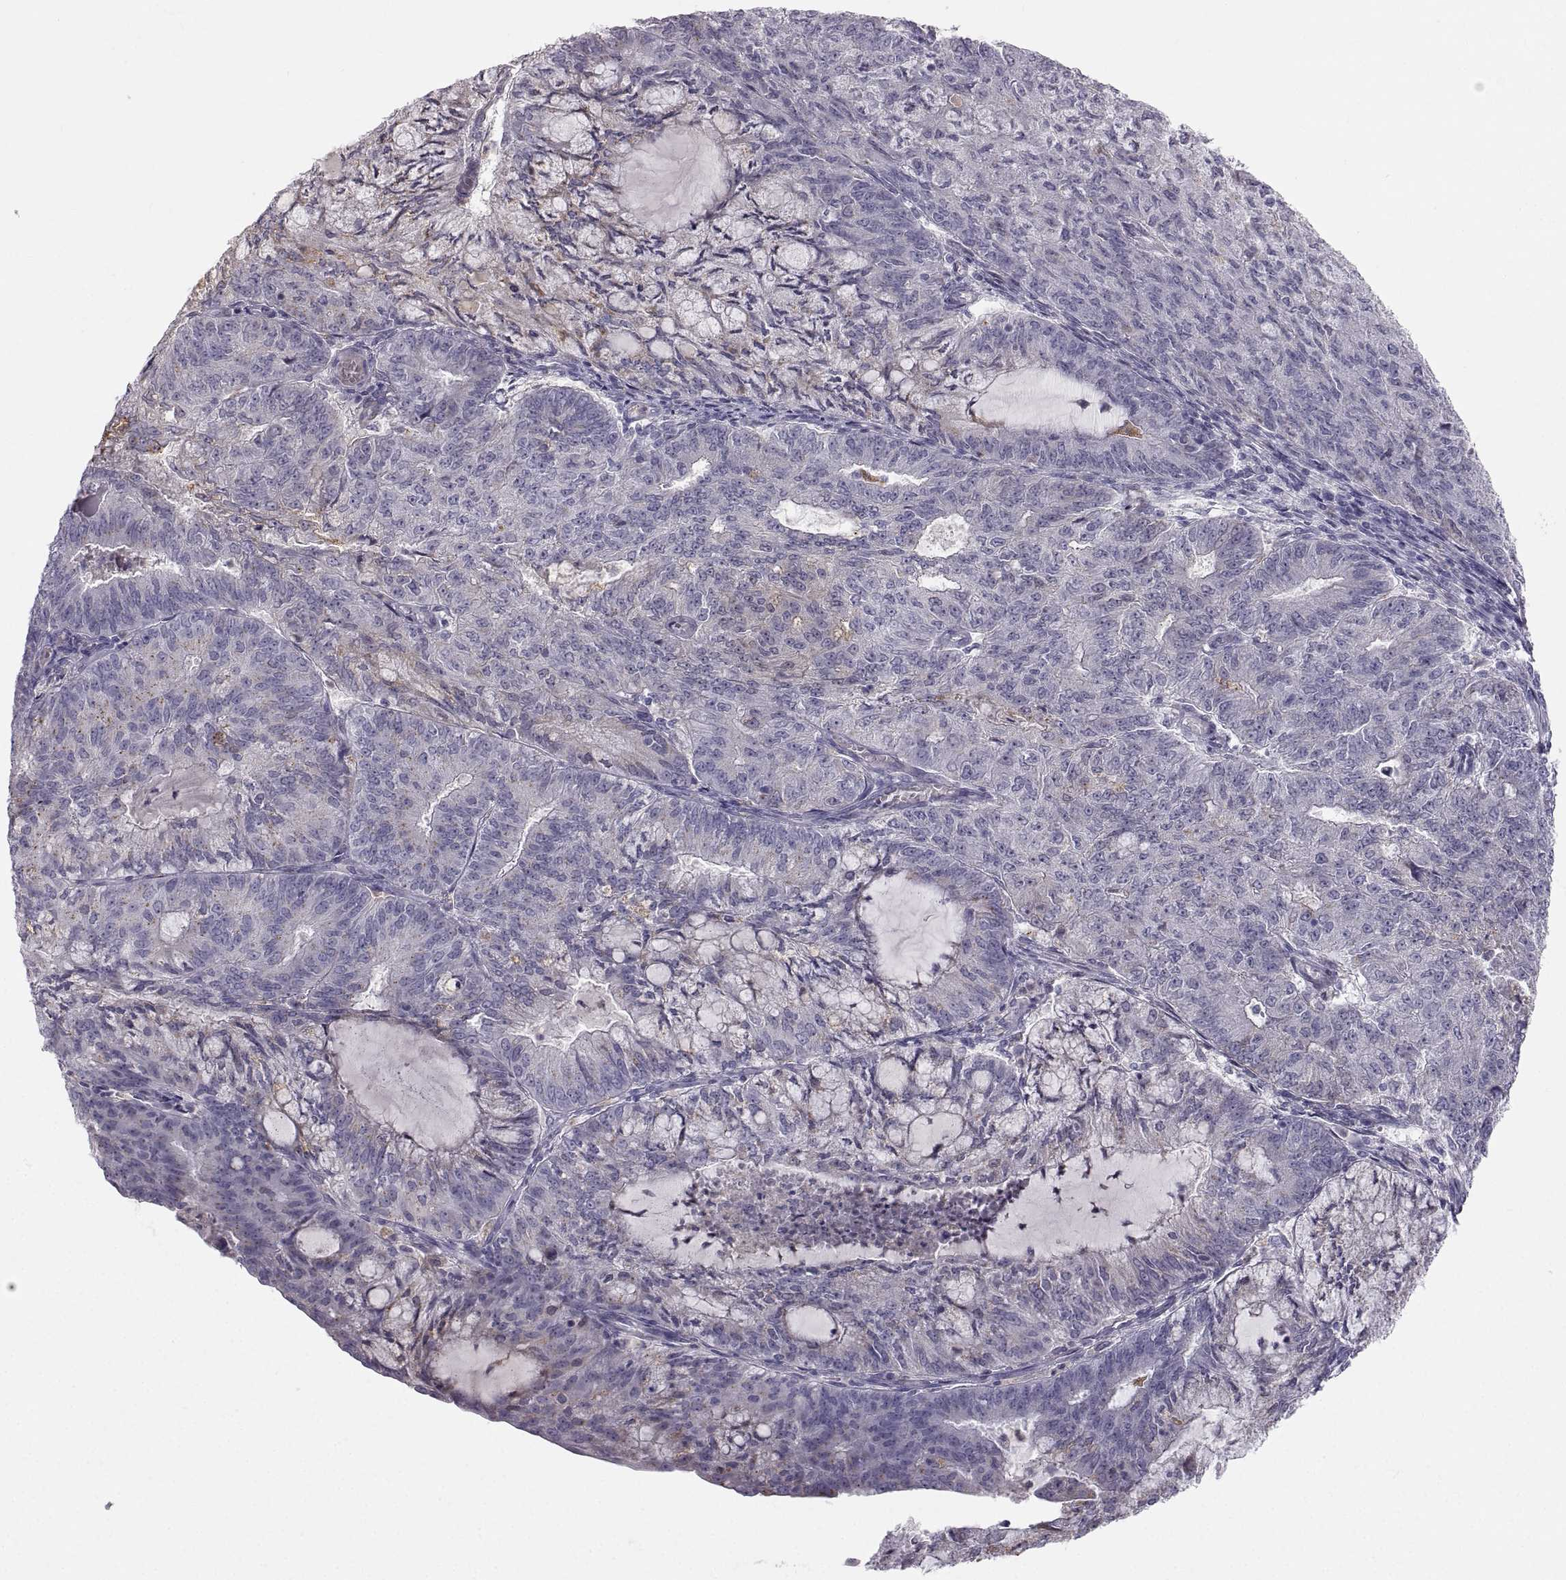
{"staining": {"intensity": "negative", "quantity": "none", "location": "none"}, "tissue": "endometrial cancer", "cell_type": "Tumor cells", "image_type": "cancer", "snomed": [{"axis": "morphology", "description": "Adenocarcinoma, NOS"}, {"axis": "topography", "description": "Endometrium"}], "caption": "An immunohistochemistry (IHC) photomicrograph of endometrial cancer is shown. There is no staining in tumor cells of endometrial cancer. The staining is performed using DAB brown chromogen with nuclei counter-stained in using hematoxylin.", "gene": "PGM5", "patient": {"sex": "female", "age": 82}}